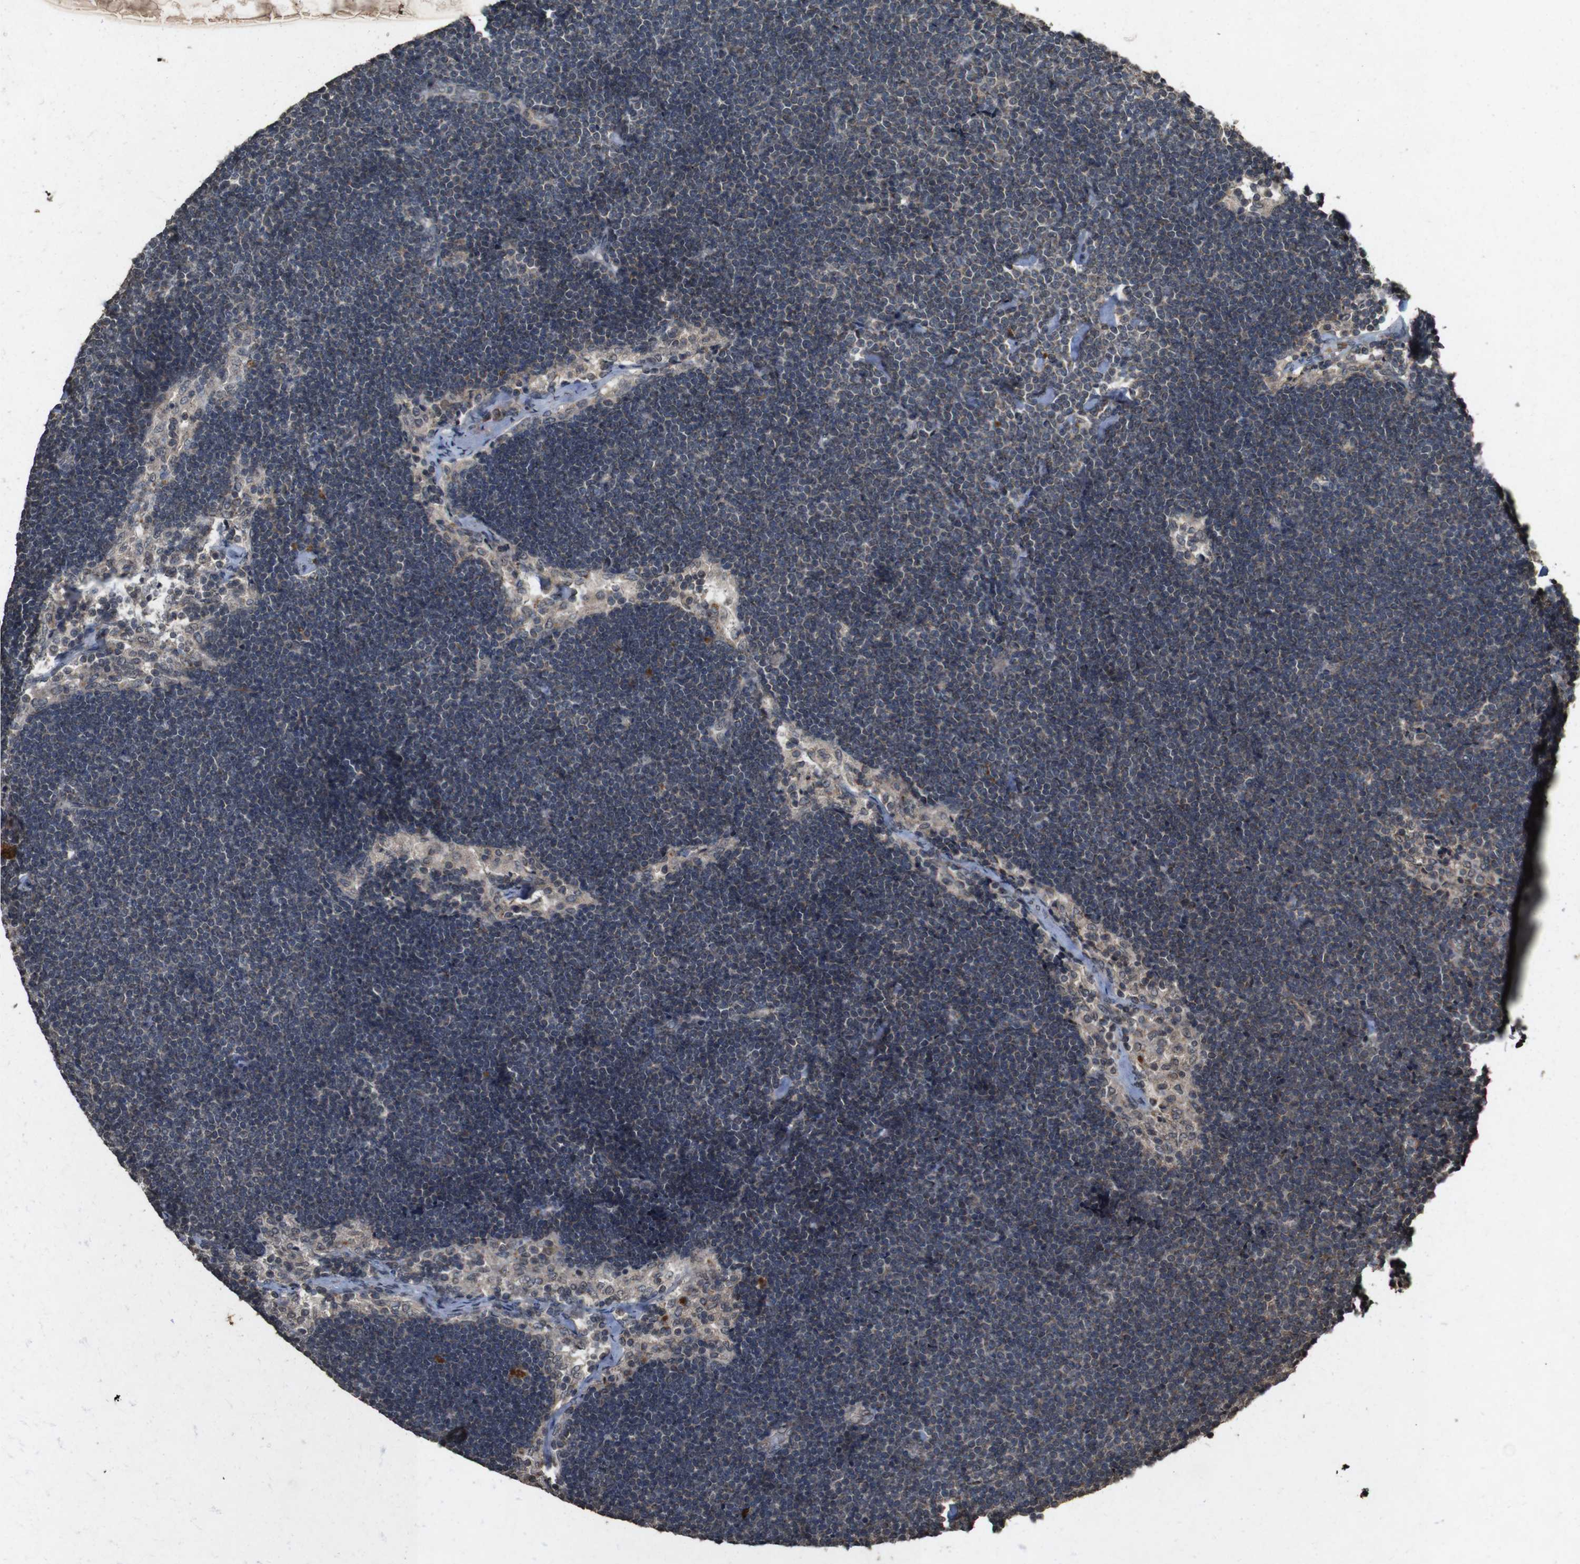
{"staining": {"intensity": "negative", "quantity": "none", "location": "none"}, "tissue": "lymph node", "cell_type": "Germinal center cells", "image_type": "normal", "snomed": [{"axis": "morphology", "description": "Normal tissue, NOS"}, {"axis": "topography", "description": "Lymph node"}], "caption": "This is a photomicrograph of immunohistochemistry (IHC) staining of benign lymph node, which shows no expression in germinal center cells.", "gene": "SORL1", "patient": {"sex": "male", "age": 63}}